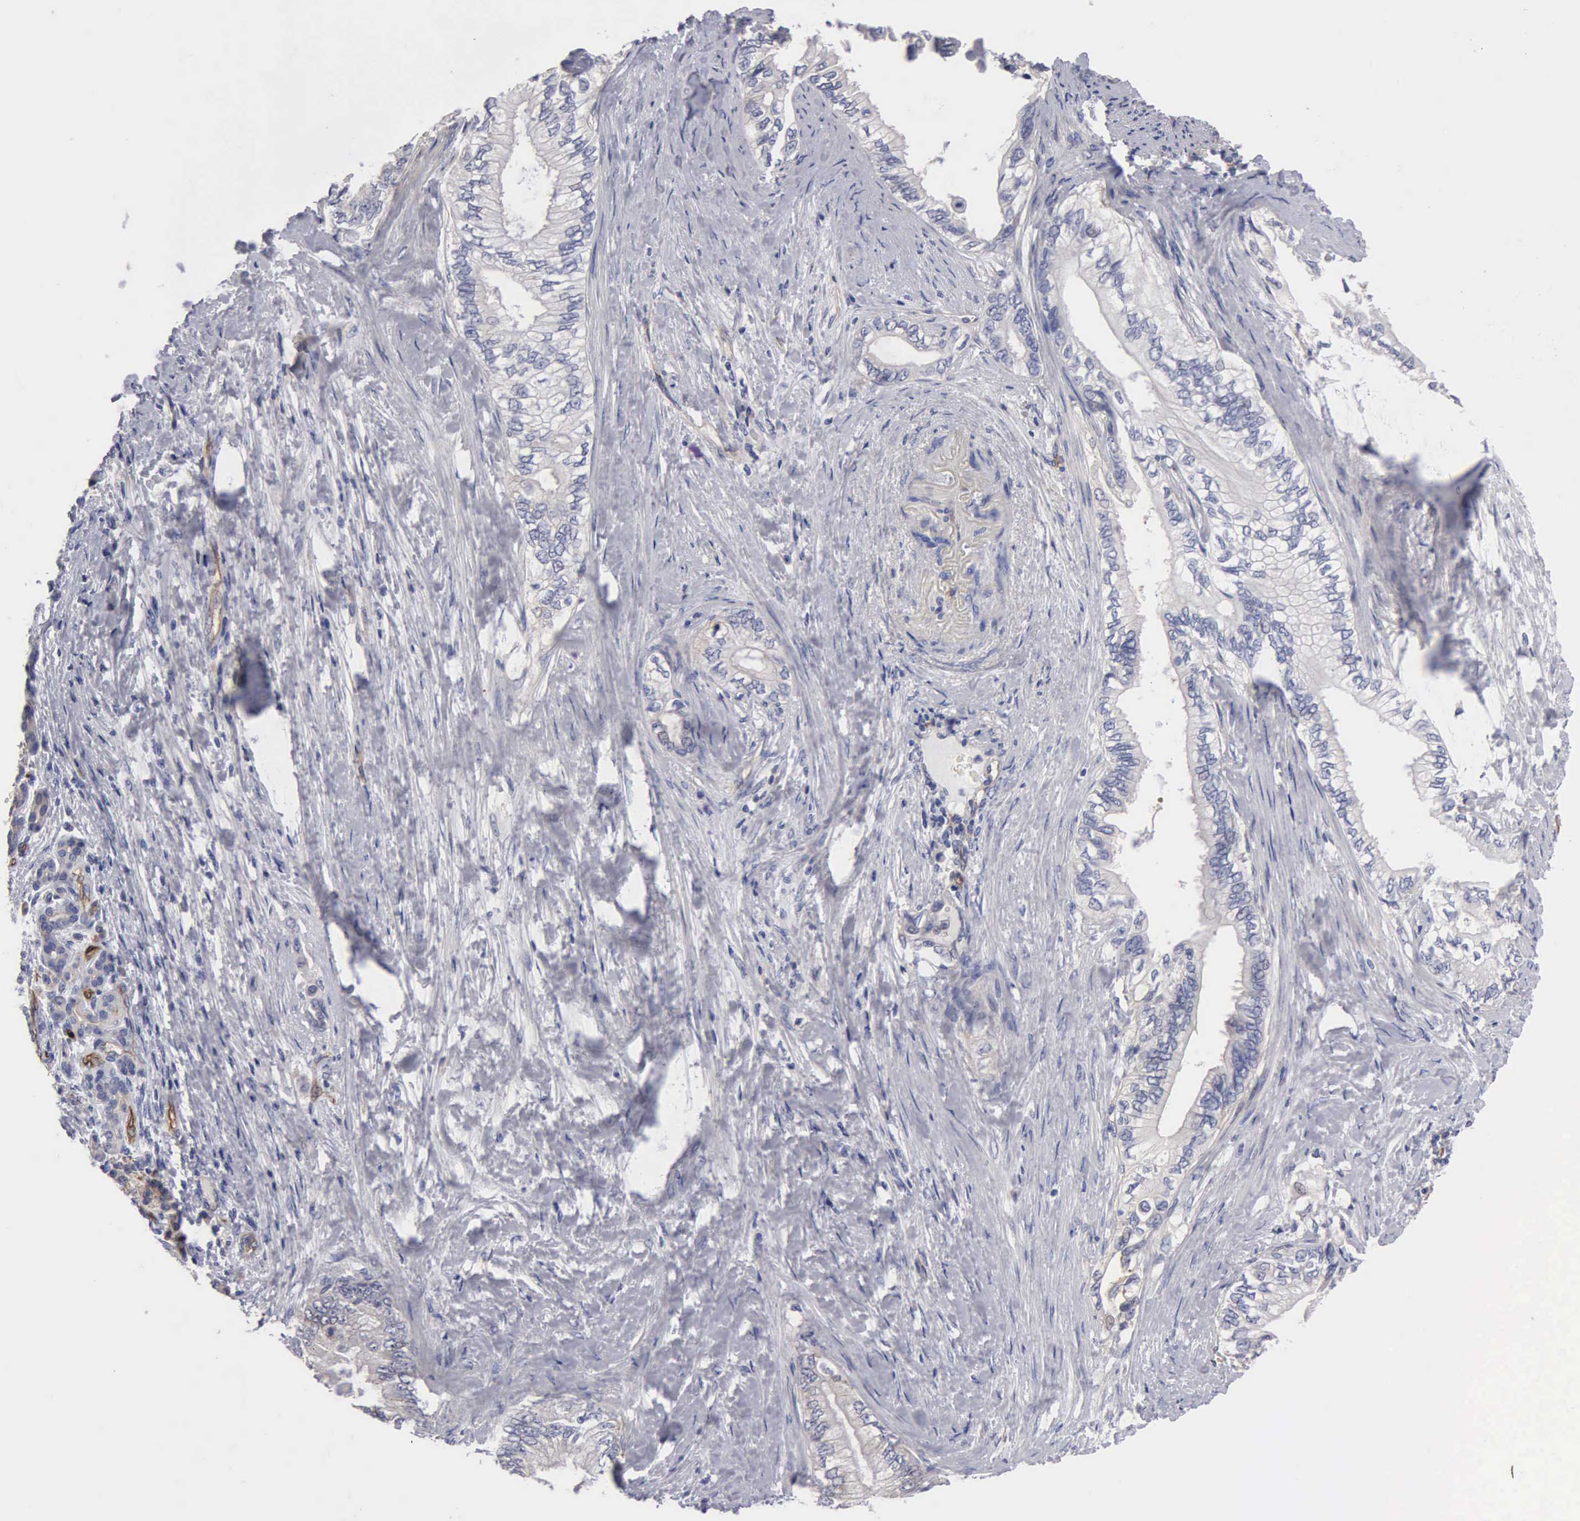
{"staining": {"intensity": "weak", "quantity": "<25%", "location": "cytoplasmic/membranous"}, "tissue": "pancreatic cancer", "cell_type": "Tumor cells", "image_type": "cancer", "snomed": [{"axis": "morphology", "description": "Adenocarcinoma, NOS"}, {"axis": "topography", "description": "Pancreas"}], "caption": "IHC histopathology image of neoplastic tissue: pancreatic cancer stained with DAB reveals no significant protein positivity in tumor cells.", "gene": "RDX", "patient": {"sex": "female", "age": 66}}